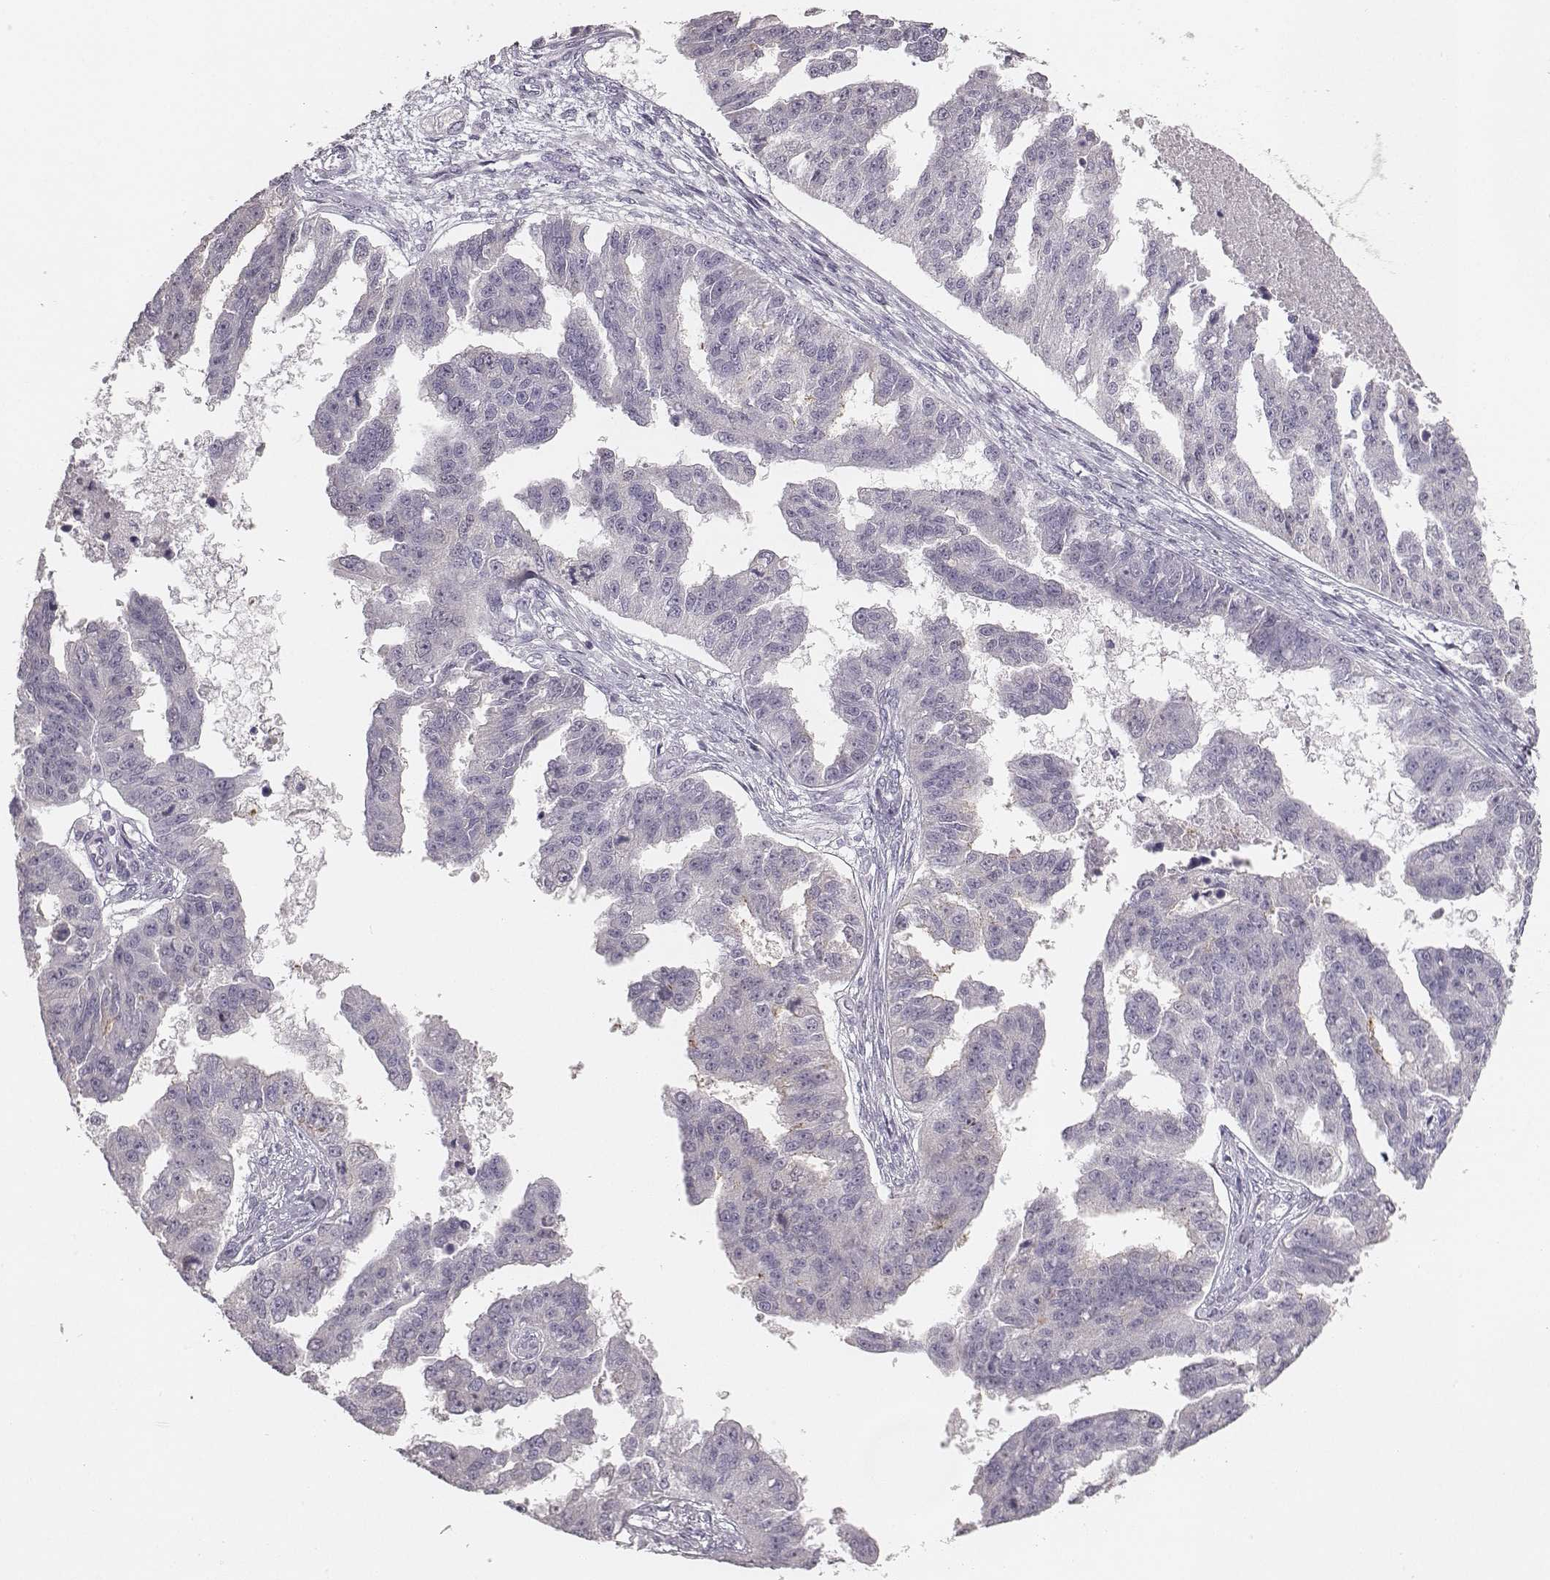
{"staining": {"intensity": "negative", "quantity": "none", "location": "none"}, "tissue": "ovarian cancer", "cell_type": "Tumor cells", "image_type": "cancer", "snomed": [{"axis": "morphology", "description": "Cystadenocarcinoma, serous, NOS"}, {"axis": "topography", "description": "Ovary"}], "caption": "Immunohistochemistry (IHC) of ovarian serous cystadenocarcinoma displays no expression in tumor cells.", "gene": "PBK", "patient": {"sex": "female", "age": 58}}